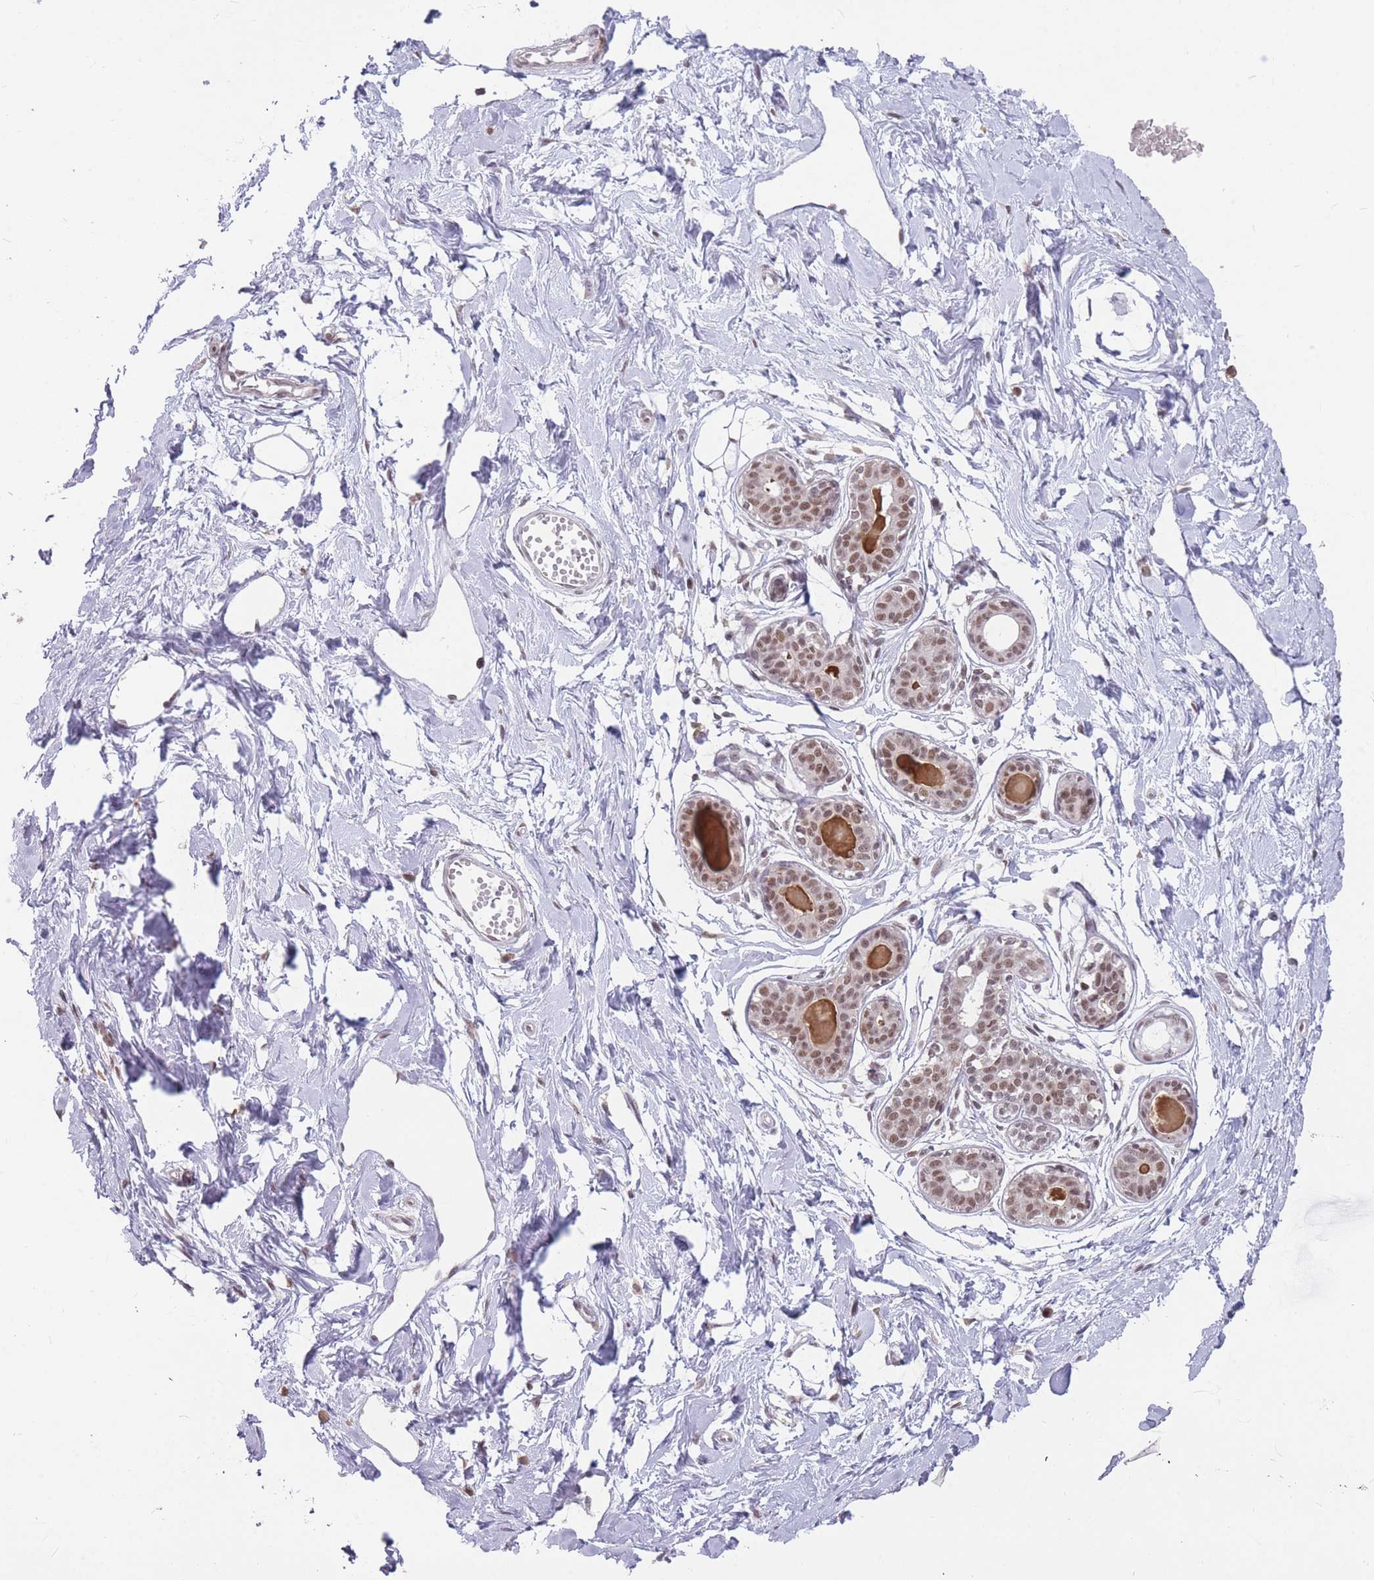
{"staining": {"intensity": "negative", "quantity": "none", "location": "none"}, "tissue": "breast", "cell_type": "Adipocytes", "image_type": "normal", "snomed": [{"axis": "morphology", "description": "Normal tissue, NOS"}, {"axis": "topography", "description": "Breast"}], "caption": "This is an immunohistochemistry (IHC) image of normal breast. There is no expression in adipocytes.", "gene": "HNRNPUL1", "patient": {"sex": "female", "age": 45}}